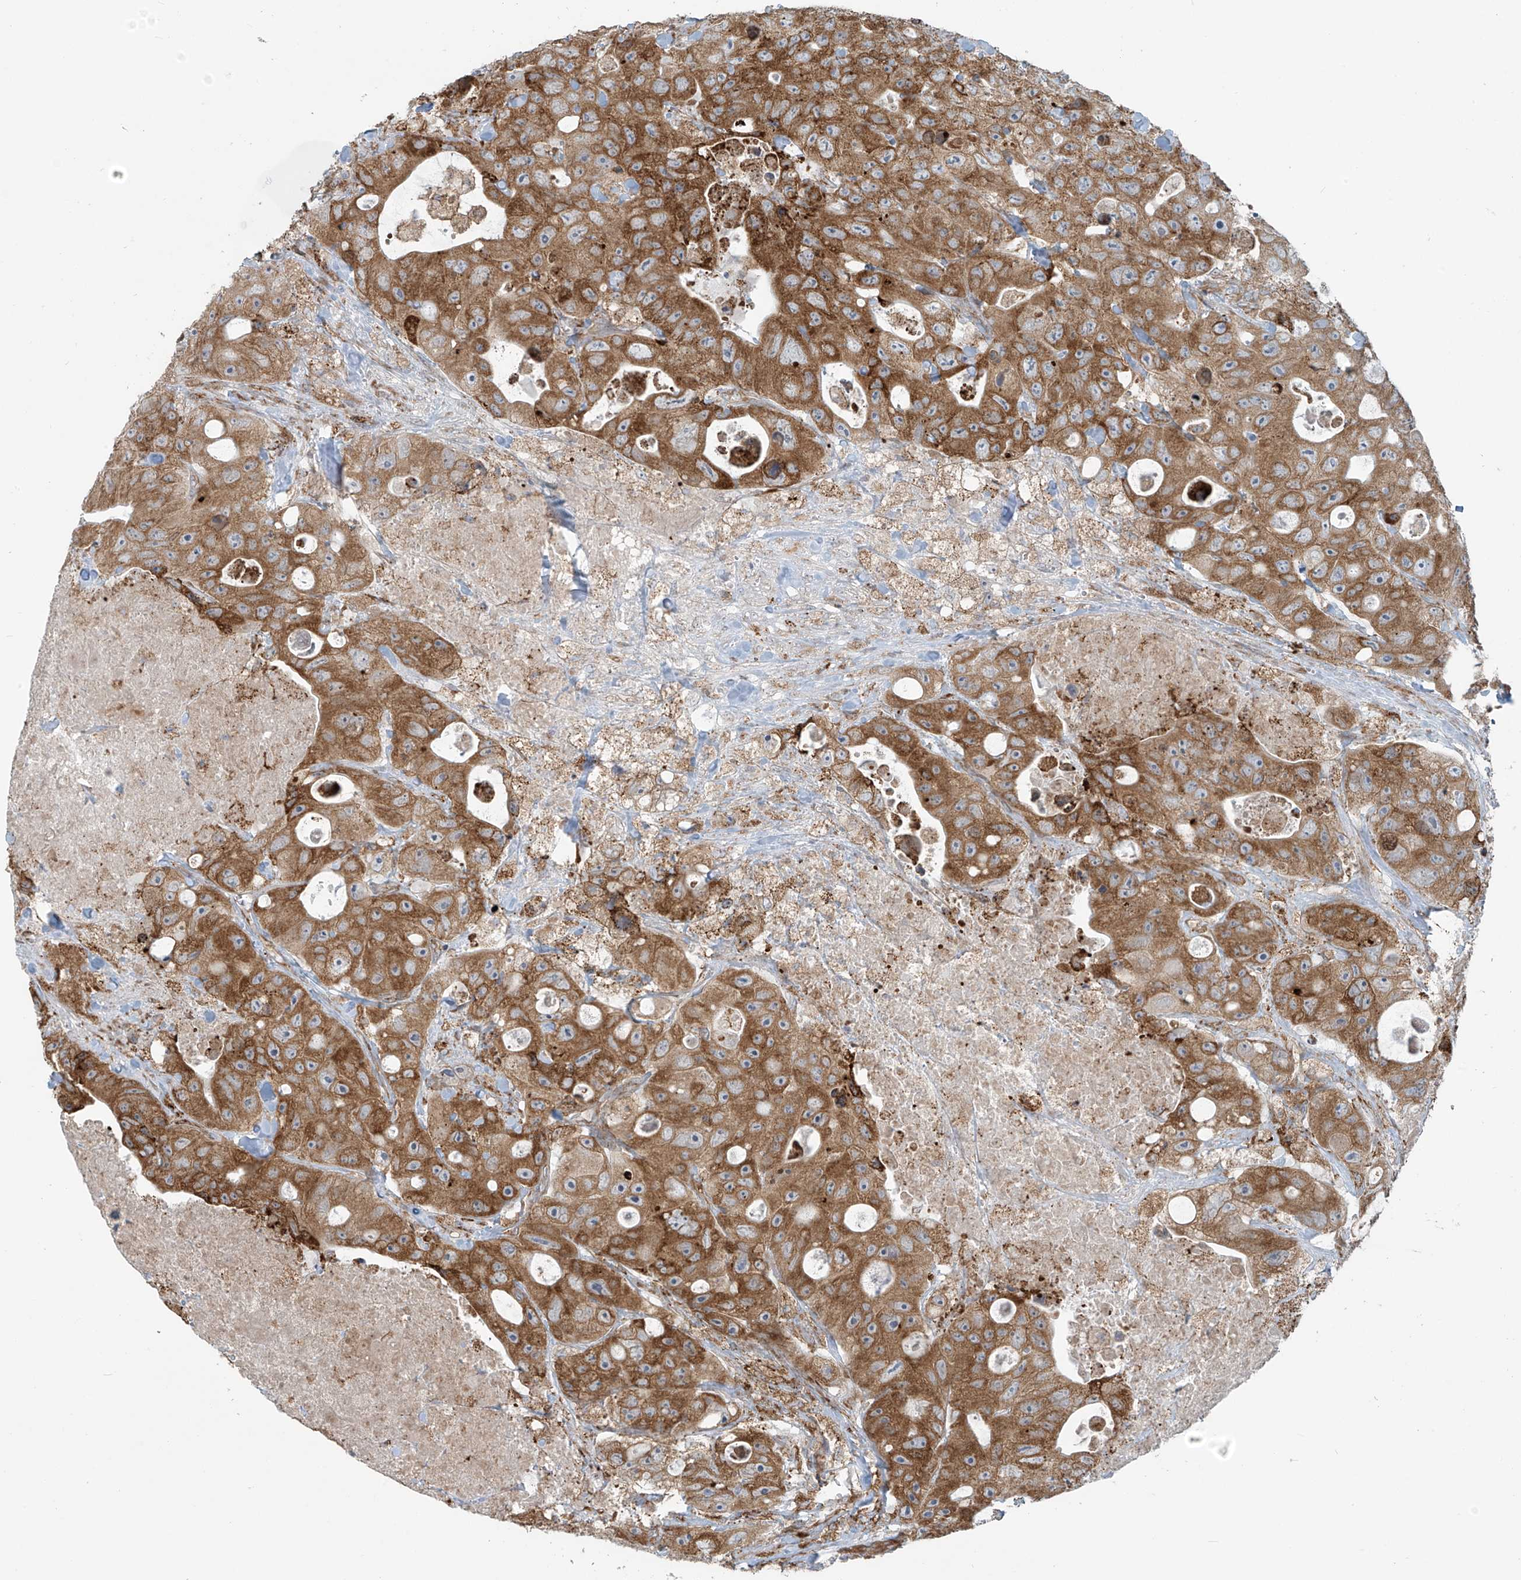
{"staining": {"intensity": "moderate", "quantity": ">75%", "location": "cytoplasmic/membranous"}, "tissue": "colorectal cancer", "cell_type": "Tumor cells", "image_type": "cancer", "snomed": [{"axis": "morphology", "description": "Adenocarcinoma, NOS"}, {"axis": "topography", "description": "Colon"}], "caption": "Protein expression analysis of human colorectal cancer reveals moderate cytoplasmic/membranous expression in about >75% of tumor cells.", "gene": "KATNIP", "patient": {"sex": "female", "age": 46}}